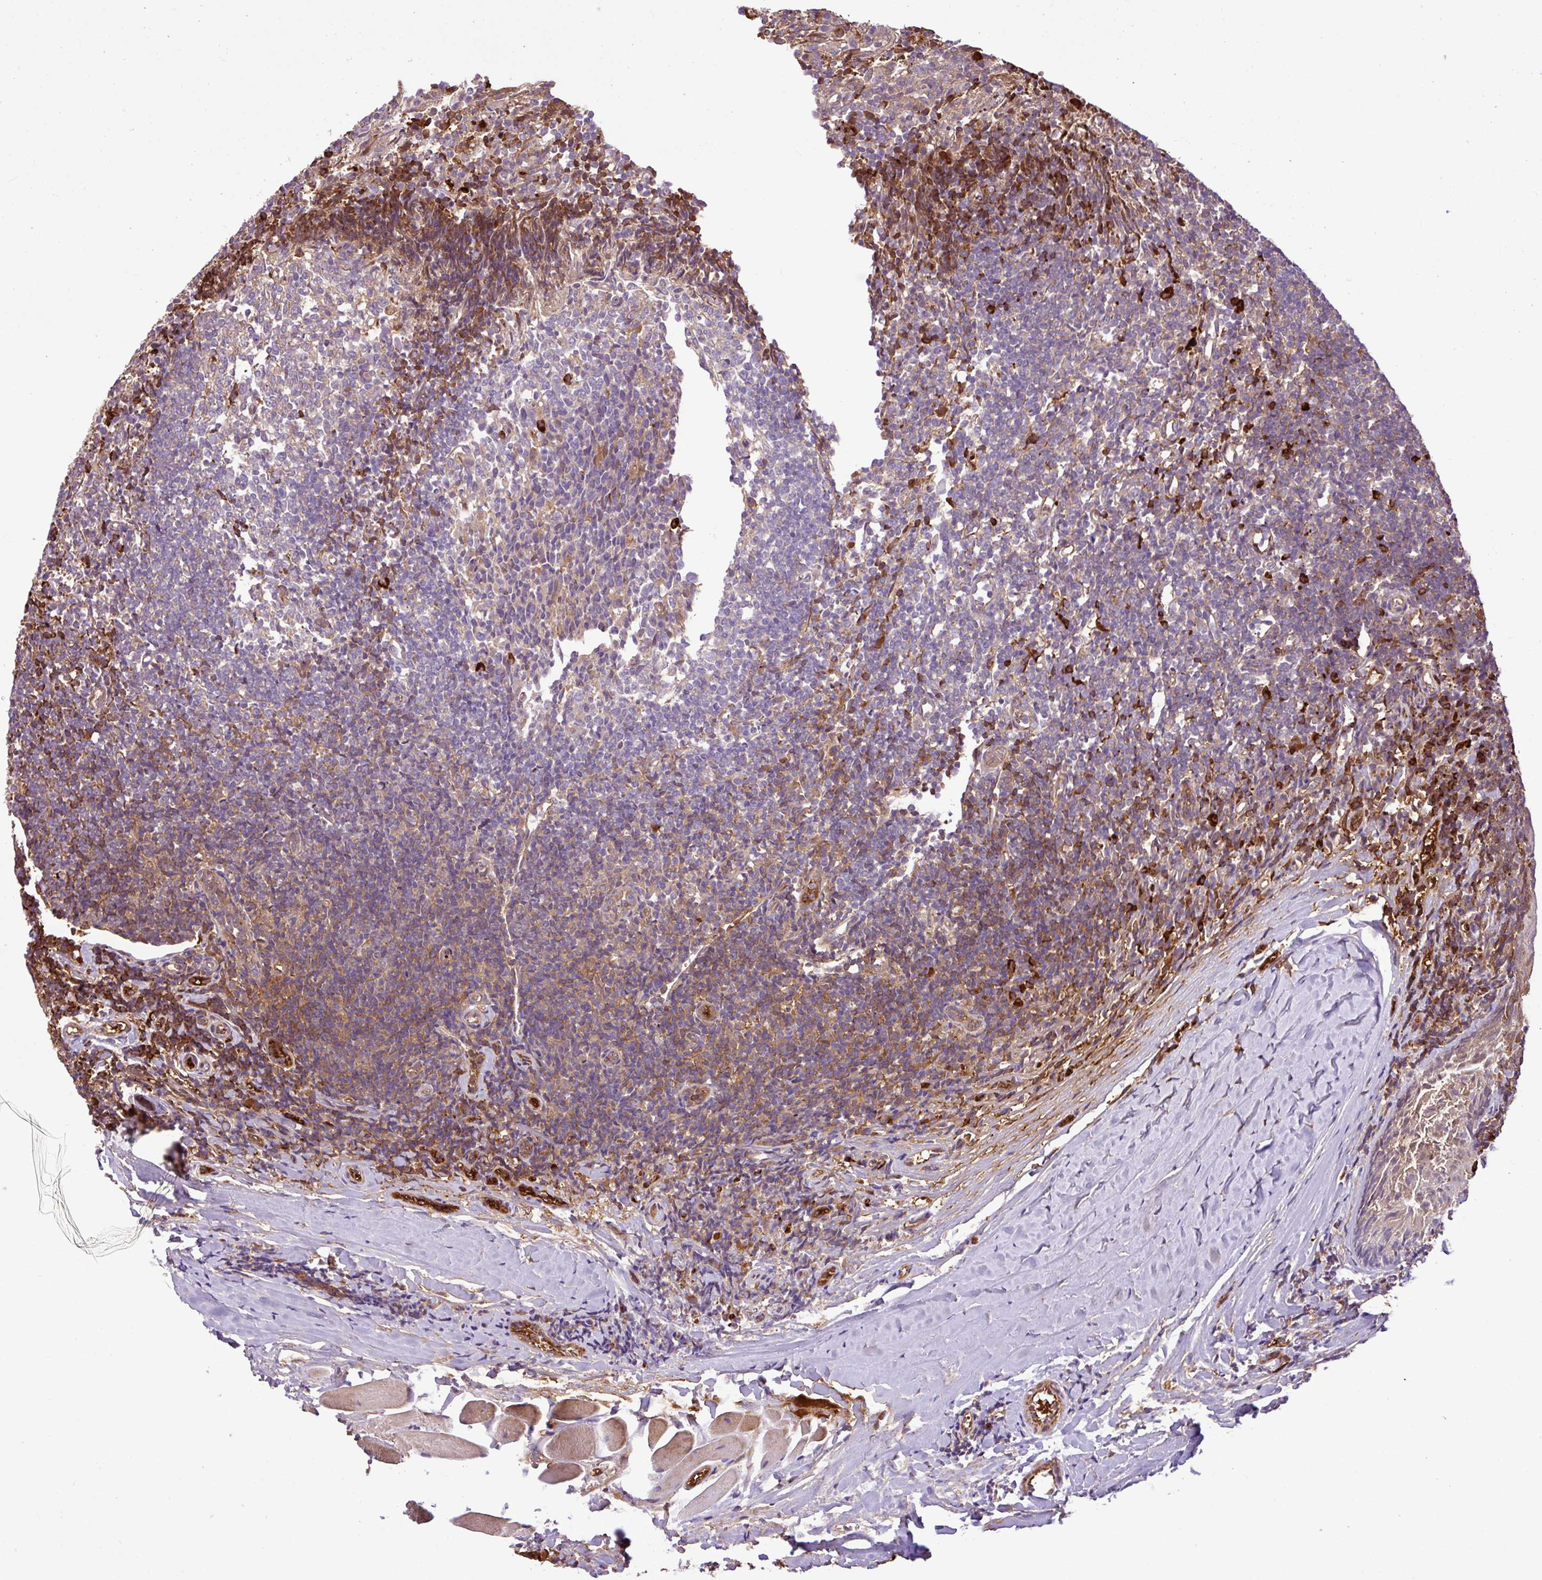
{"staining": {"intensity": "strong", "quantity": "<25%", "location": "cytoplasmic/membranous"}, "tissue": "tonsil", "cell_type": "Germinal center cells", "image_type": "normal", "snomed": [{"axis": "morphology", "description": "Normal tissue, NOS"}, {"axis": "topography", "description": "Tonsil"}], "caption": "Protein expression by immunohistochemistry reveals strong cytoplasmic/membranous positivity in about <25% of germinal center cells in normal tonsil. (IHC, brightfield microscopy, high magnification).", "gene": "ZNF266", "patient": {"sex": "female", "age": 10}}